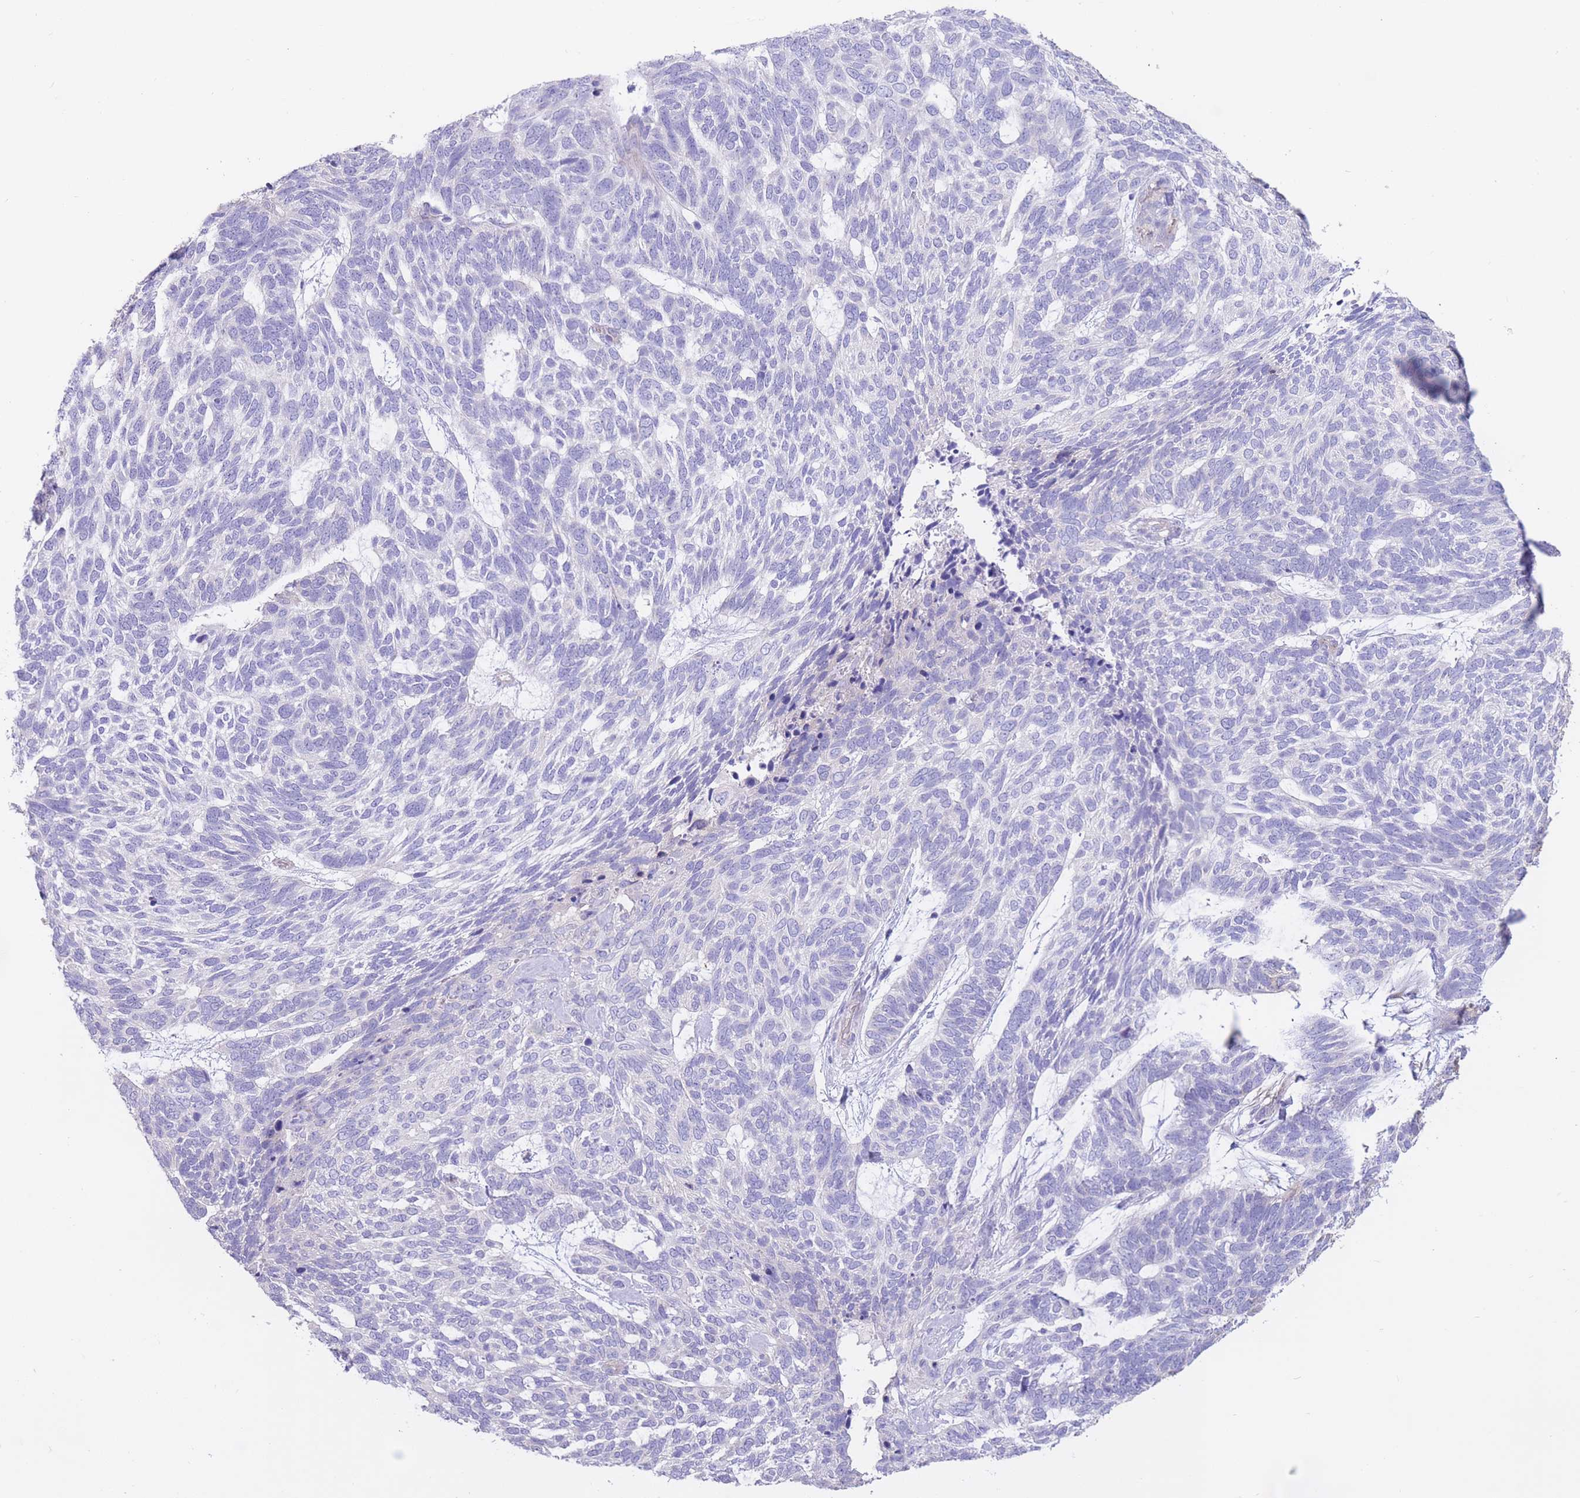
{"staining": {"intensity": "negative", "quantity": "none", "location": "none"}, "tissue": "skin cancer", "cell_type": "Tumor cells", "image_type": "cancer", "snomed": [{"axis": "morphology", "description": "Basal cell carcinoma"}, {"axis": "topography", "description": "Skin"}], "caption": "Immunohistochemistry photomicrograph of neoplastic tissue: skin basal cell carcinoma stained with DAB displays no significant protein expression in tumor cells. Brightfield microscopy of immunohistochemistry stained with DAB (brown) and hematoxylin (blue), captured at high magnification.", "gene": "ALS2CL", "patient": {"sex": "female", "age": 65}}